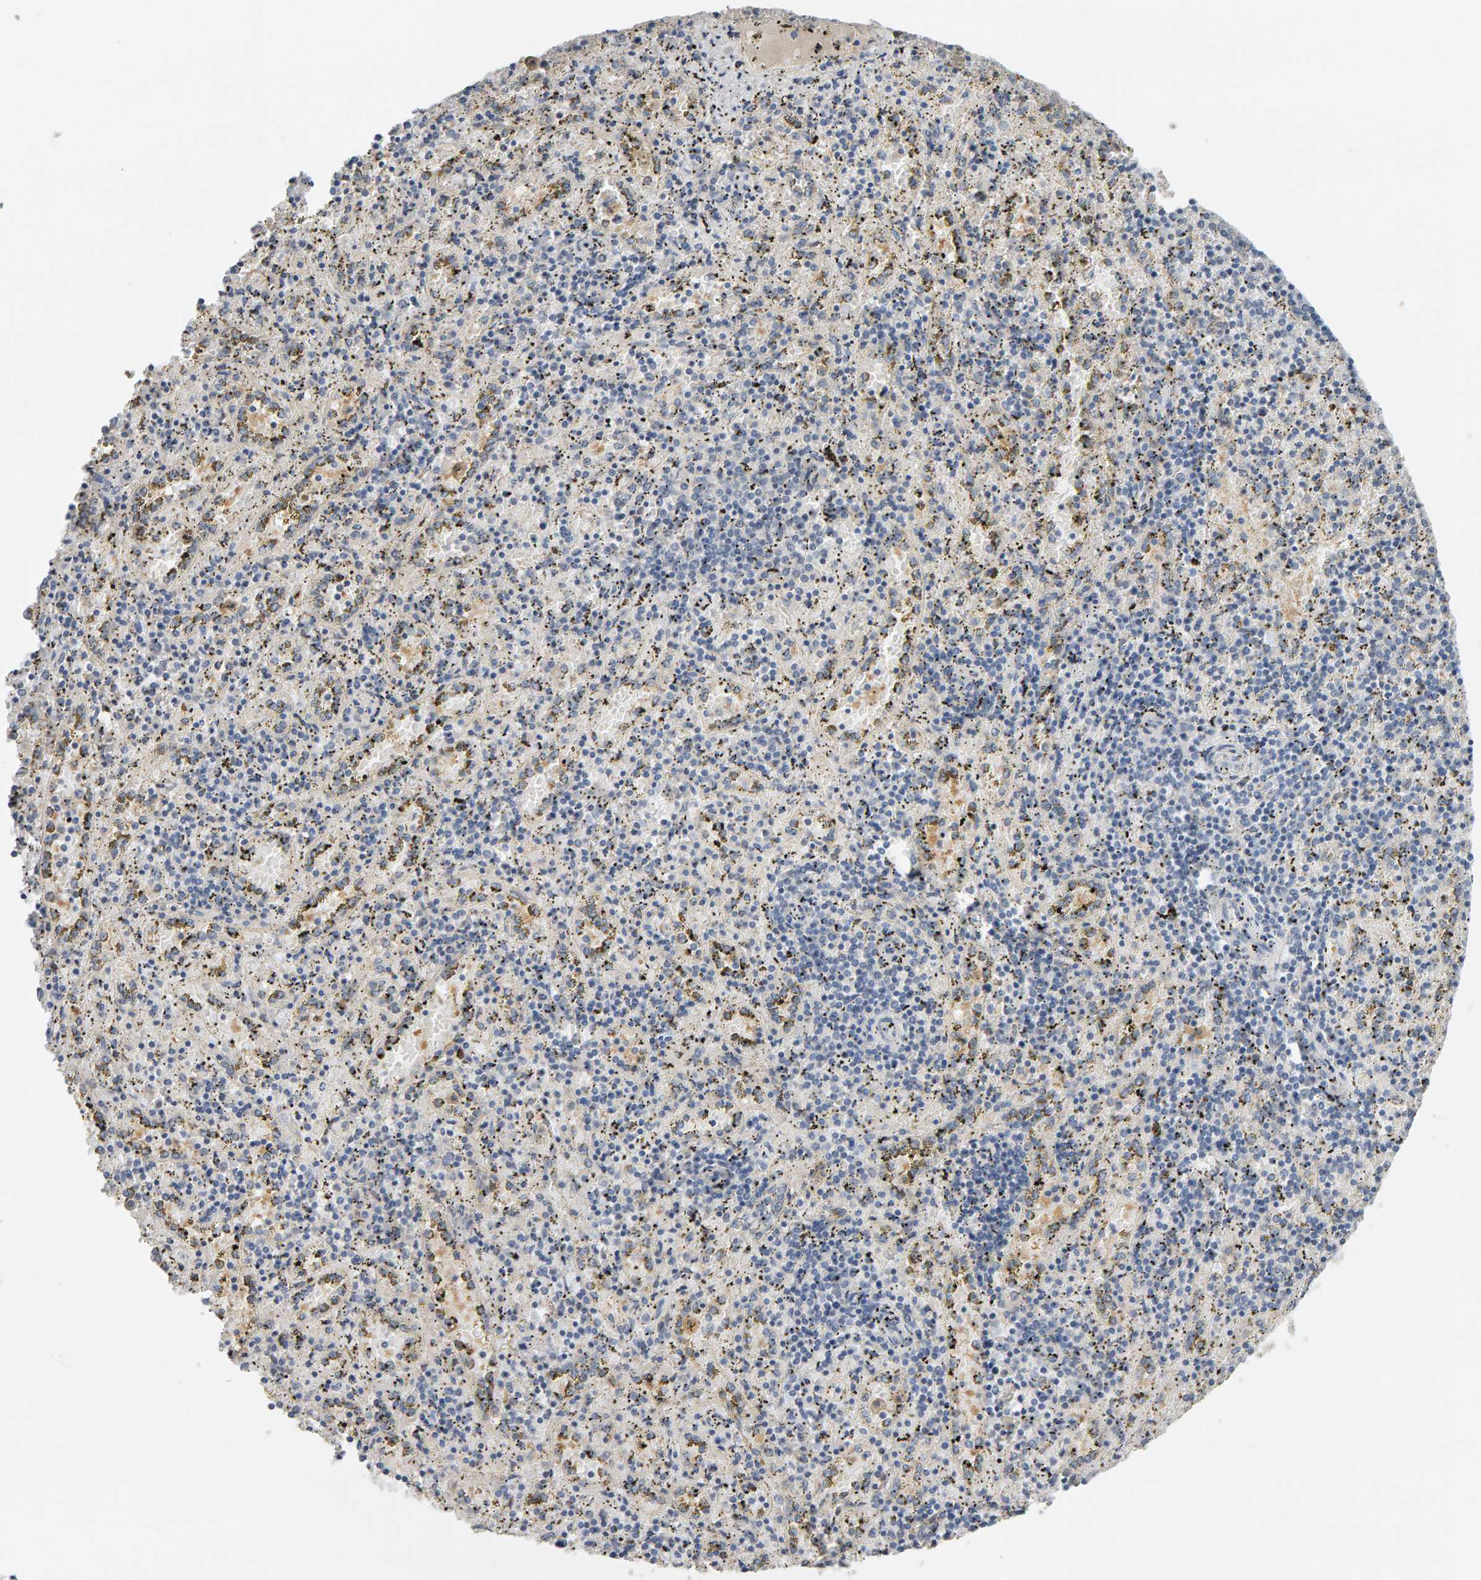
{"staining": {"intensity": "negative", "quantity": "none", "location": "none"}, "tissue": "spleen", "cell_type": "Cells in red pulp", "image_type": "normal", "snomed": [{"axis": "morphology", "description": "Normal tissue, NOS"}, {"axis": "topography", "description": "Spleen"}], "caption": "Immunohistochemistry photomicrograph of normal spleen: spleen stained with DAB shows no significant protein staining in cells in red pulp. The staining was performed using DAB (3,3'-diaminobenzidine) to visualize the protein expression in brown, while the nuclei were stained in blue with hematoxylin (Magnification: 20x).", "gene": "GFUS", "patient": {"sex": "male", "age": 11}}